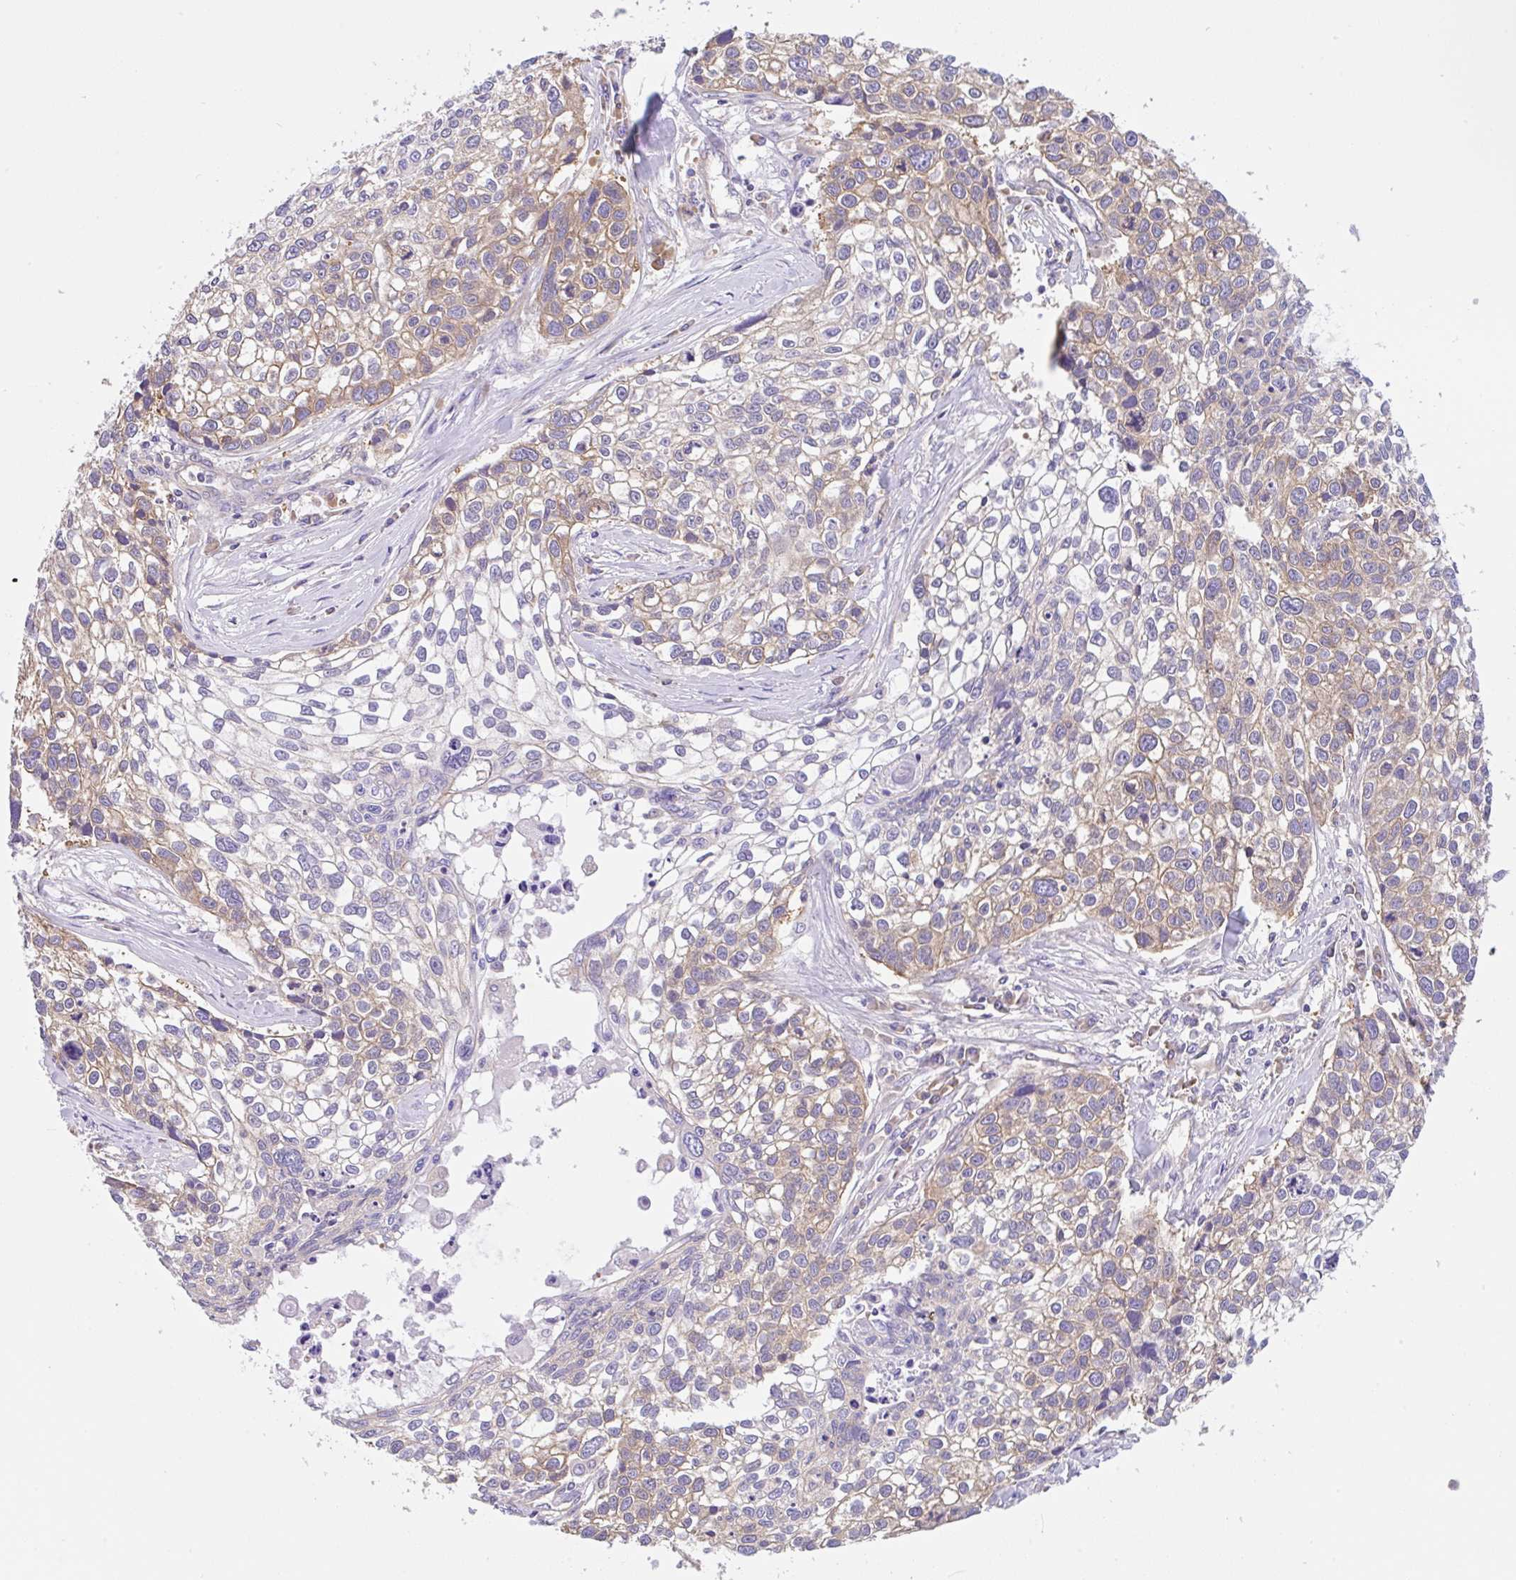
{"staining": {"intensity": "moderate", "quantity": "25%-75%", "location": "cytoplasmic/membranous"}, "tissue": "lung cancer", "cell_type": "Tumor cells", "image_type": "cancer", "snomed": [{"axis": "morphology", "description": "Squamous cell carcinoma, NOS"}, {"axis": "topography", "description": "Lung"}], "caption": "This photomicrograph exhibits immunohistochemistry (IHC) staining of human squamous cell carcinoma (lung), with medium moderate cytoplasmic/membranous staining in approximately 25%-75% of tumor cells.", "gene": "GFPT2", "patient": {"sex": "male", "age": 74}}